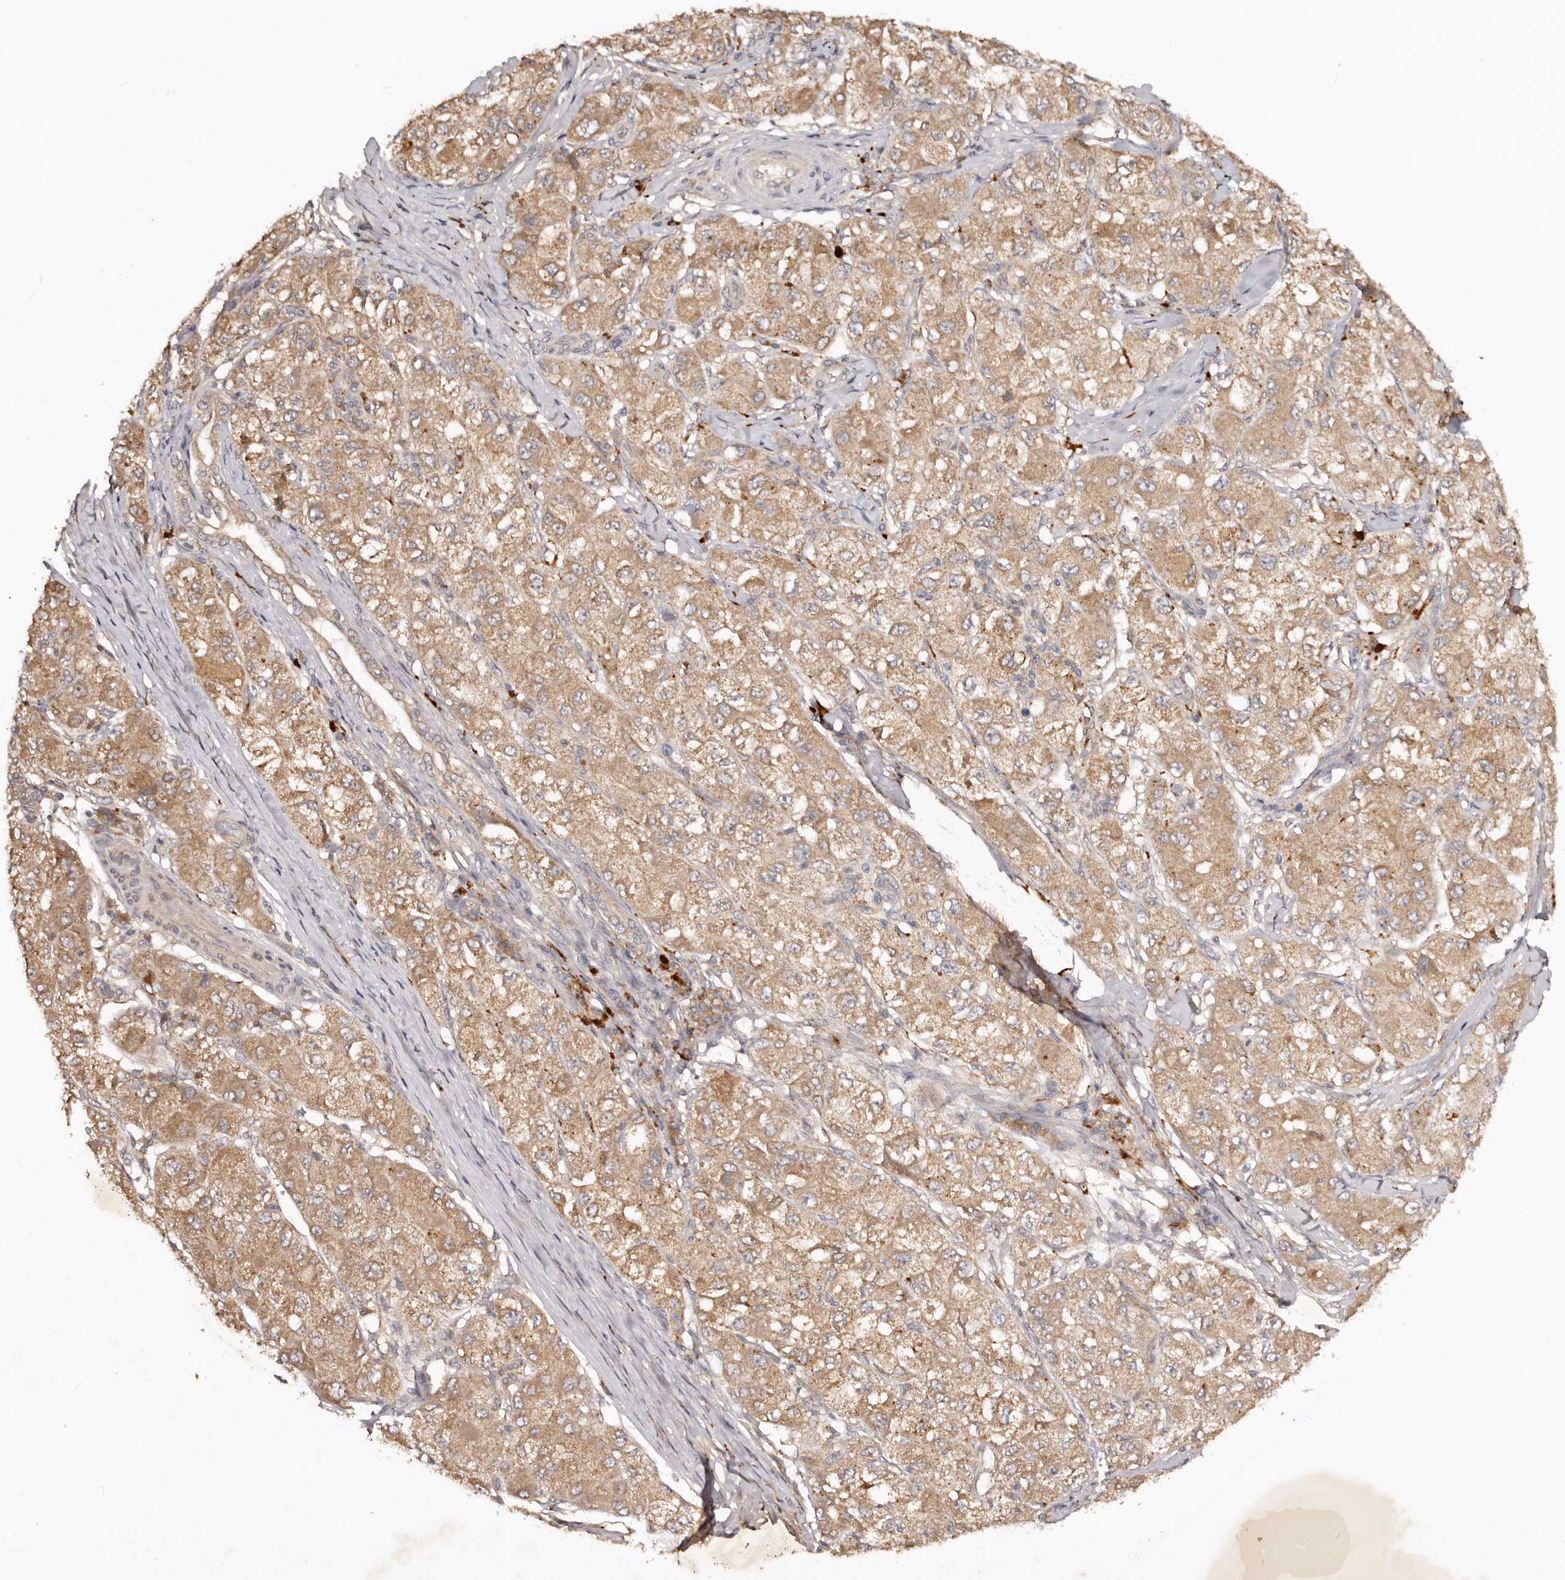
{"staining": {"intensity": "moderate", "quantity": ">75%", "location": "cytoplasmic/membranous"}, "tissue": "liver cancer", "cell_type": "Tumor cells", "image_type": "cancer", "snomed": [{"axis": "morphology", "description": "Carcinoma, Hepatocellular, NOS"}, {"axis": "topography", "description": "Liver"}], "caption": "Liver hepatocellular carcinoma tissue shows moderate cytoplasmic/membranous staining in about >75% of tumor cells The staining is performed using DAB brown chromogen to label protein expression. The nuclei are counter-stained blue using hematoxylin.", "gene": "PKIB", "patient": {"sex": "male", "age": 80}}